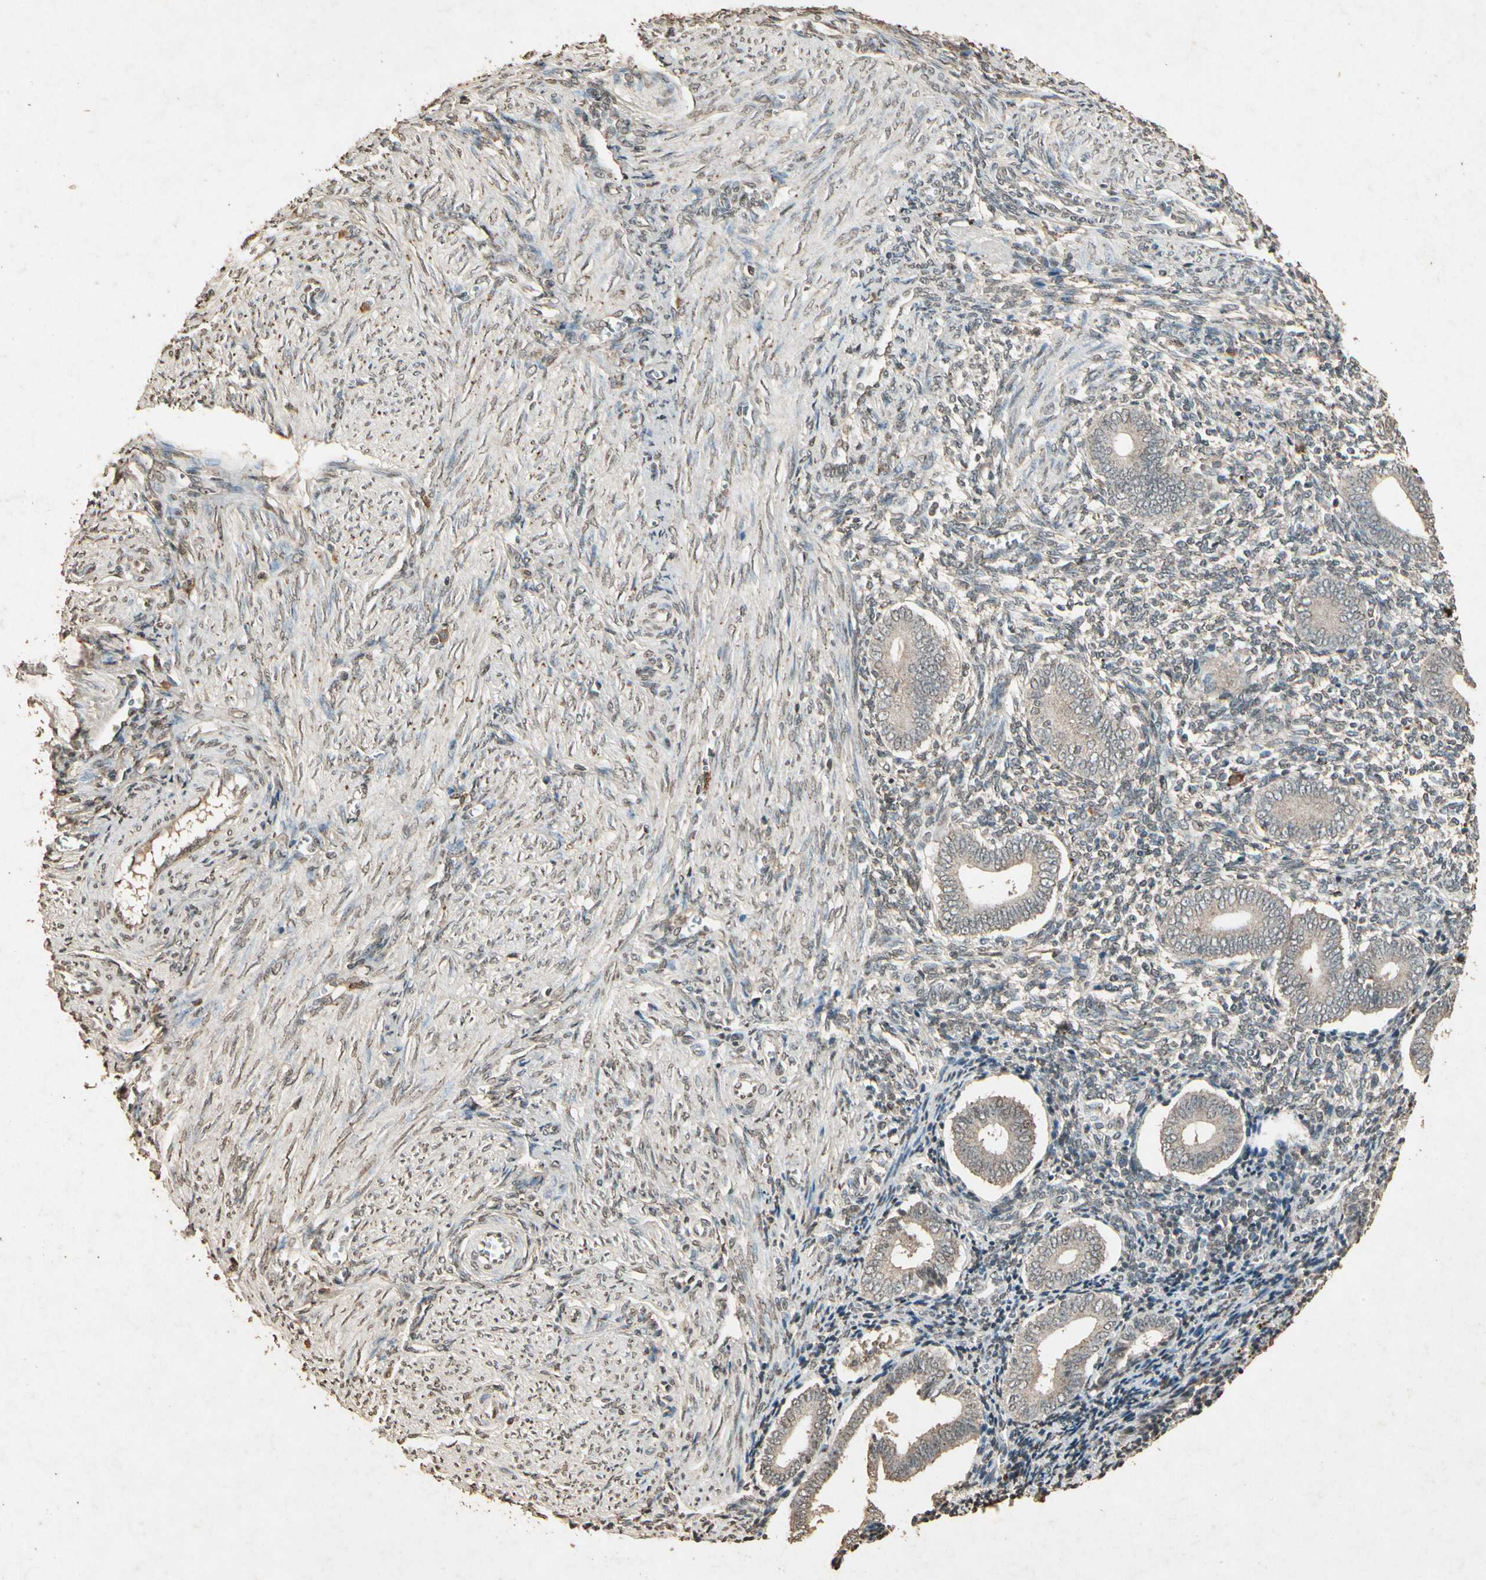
{"staining": {"intensity": "weak", "quantity": "25%-75%", "location": "cytoplasmic/membranous"}, "tissue": "endometrium", "cell_type": "Cells in endometrial stroma", "image_type": "normal", "snomed": [{"axis": "morphology", "description": "Normal tissue, NOS"}, {"axis": "topography", "description": "Uterus"}, {"axis": "topography", "description": "Endometrium"}], "caption": "Weak cytoplasmic/membranous expression is present in about 25%-75% of cells in endometrial stroma in normal endometrium. Nuclei are stained in blue.", "gene": "GC", "patient": {"sex": "female", "age": 33}}